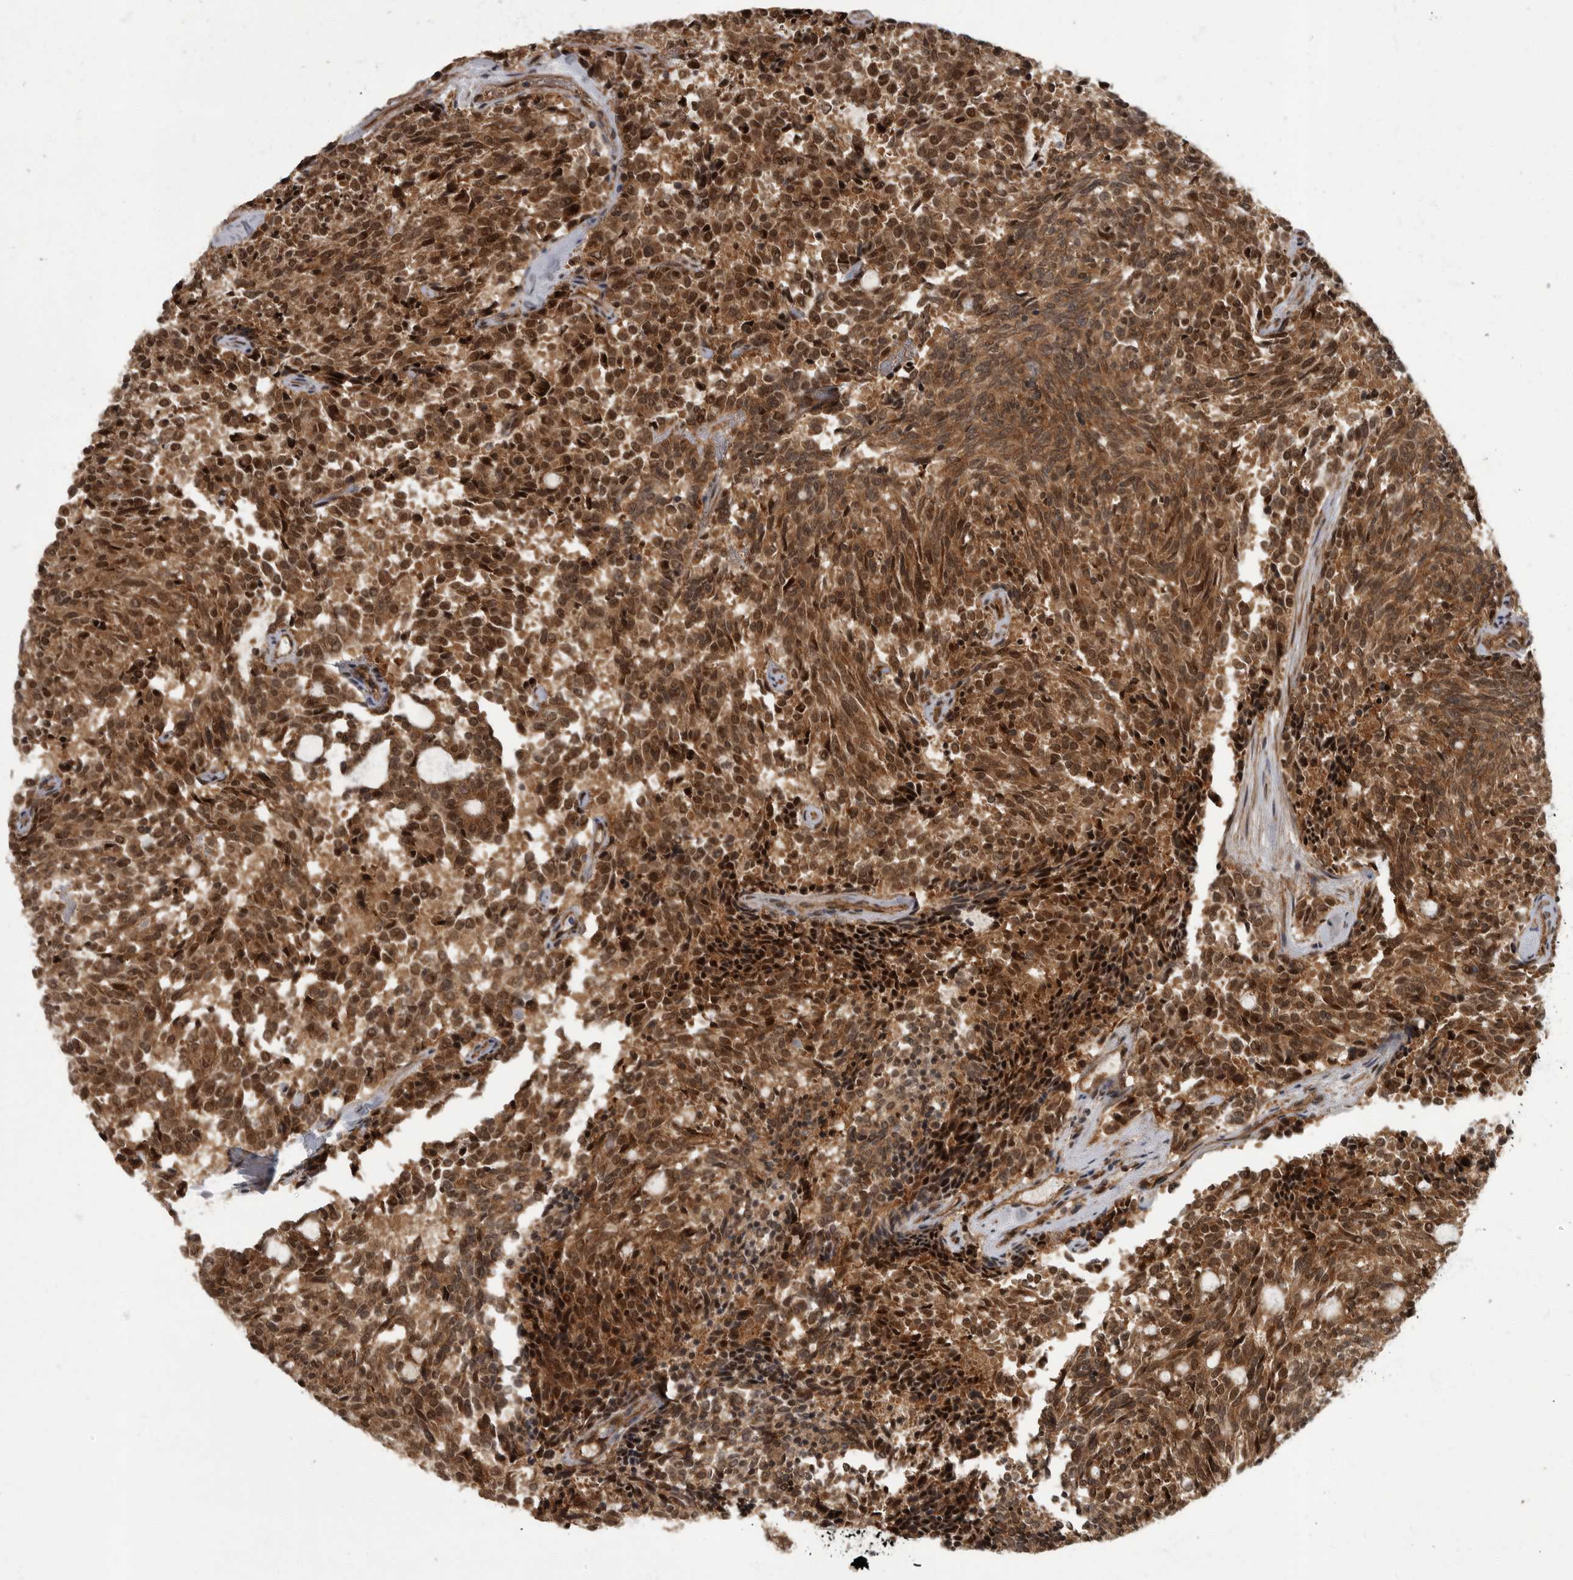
{"staining": {"intensity": "strong", "quantity": ">75%", "location": "cytoplasmic/membranous,nuclear"}, "tissue": "carcinoid", "cell_type": "Tumor cells", "image_type": "cancer", "snomed": [{"axis": "morphology", "description": "Carcinoid, malignant, NOS"}, {"axis": "topography", "description": "Pancreas"}], "caption": "Brown immunohistochemical staining in human carcinoid shows strong cytoplasmic/membranous and nuclear staining in approximately >75% of tumor cells.", "gene": "VPS50", "patient": {"sex": "female", "age": 54}}